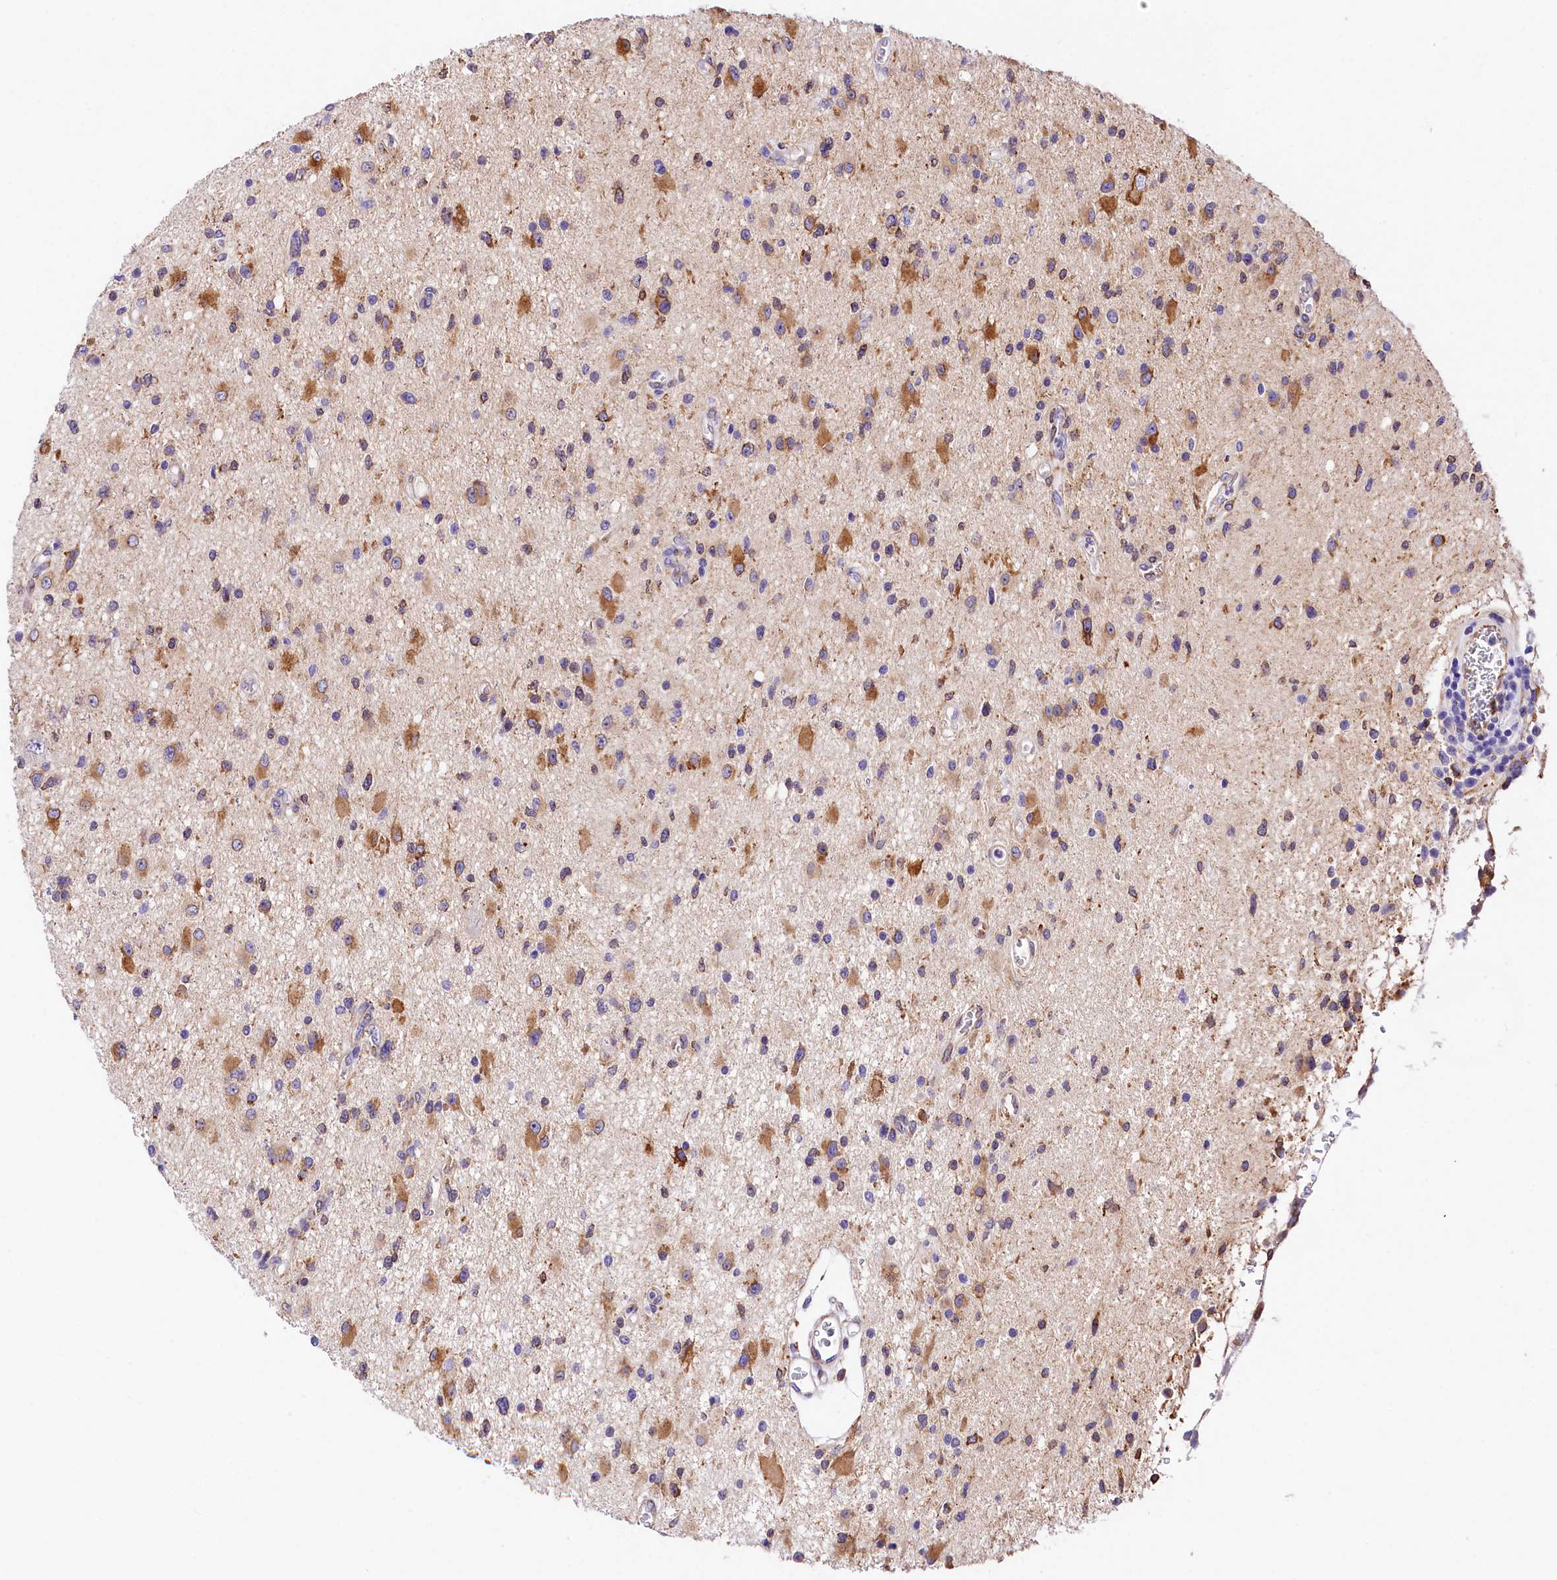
{"staining": {"intensity": "moderate", "quantity": "25%-75%", "location": "cytoplasmic/membranous"}, "tissue": "glioma", "cell_type": "Tumor cells", "image_type": "cancer", "snomed": [{"axis": "morphology", "description": "Glioma, malignant, High grade"}, {"axis": "topography", "description": "Brain"}], "caption": "This photomicrograph reveals malignant high-grade glioma stained with immunohistochemistry to label a protein in brown. The cytoplasmic/membranous of tumor cells show moderate positivity for the protein. Nuclei are counter-stained blue.", "gene": "ITGA1", "patient": {"sex": "male", "age": 33}}